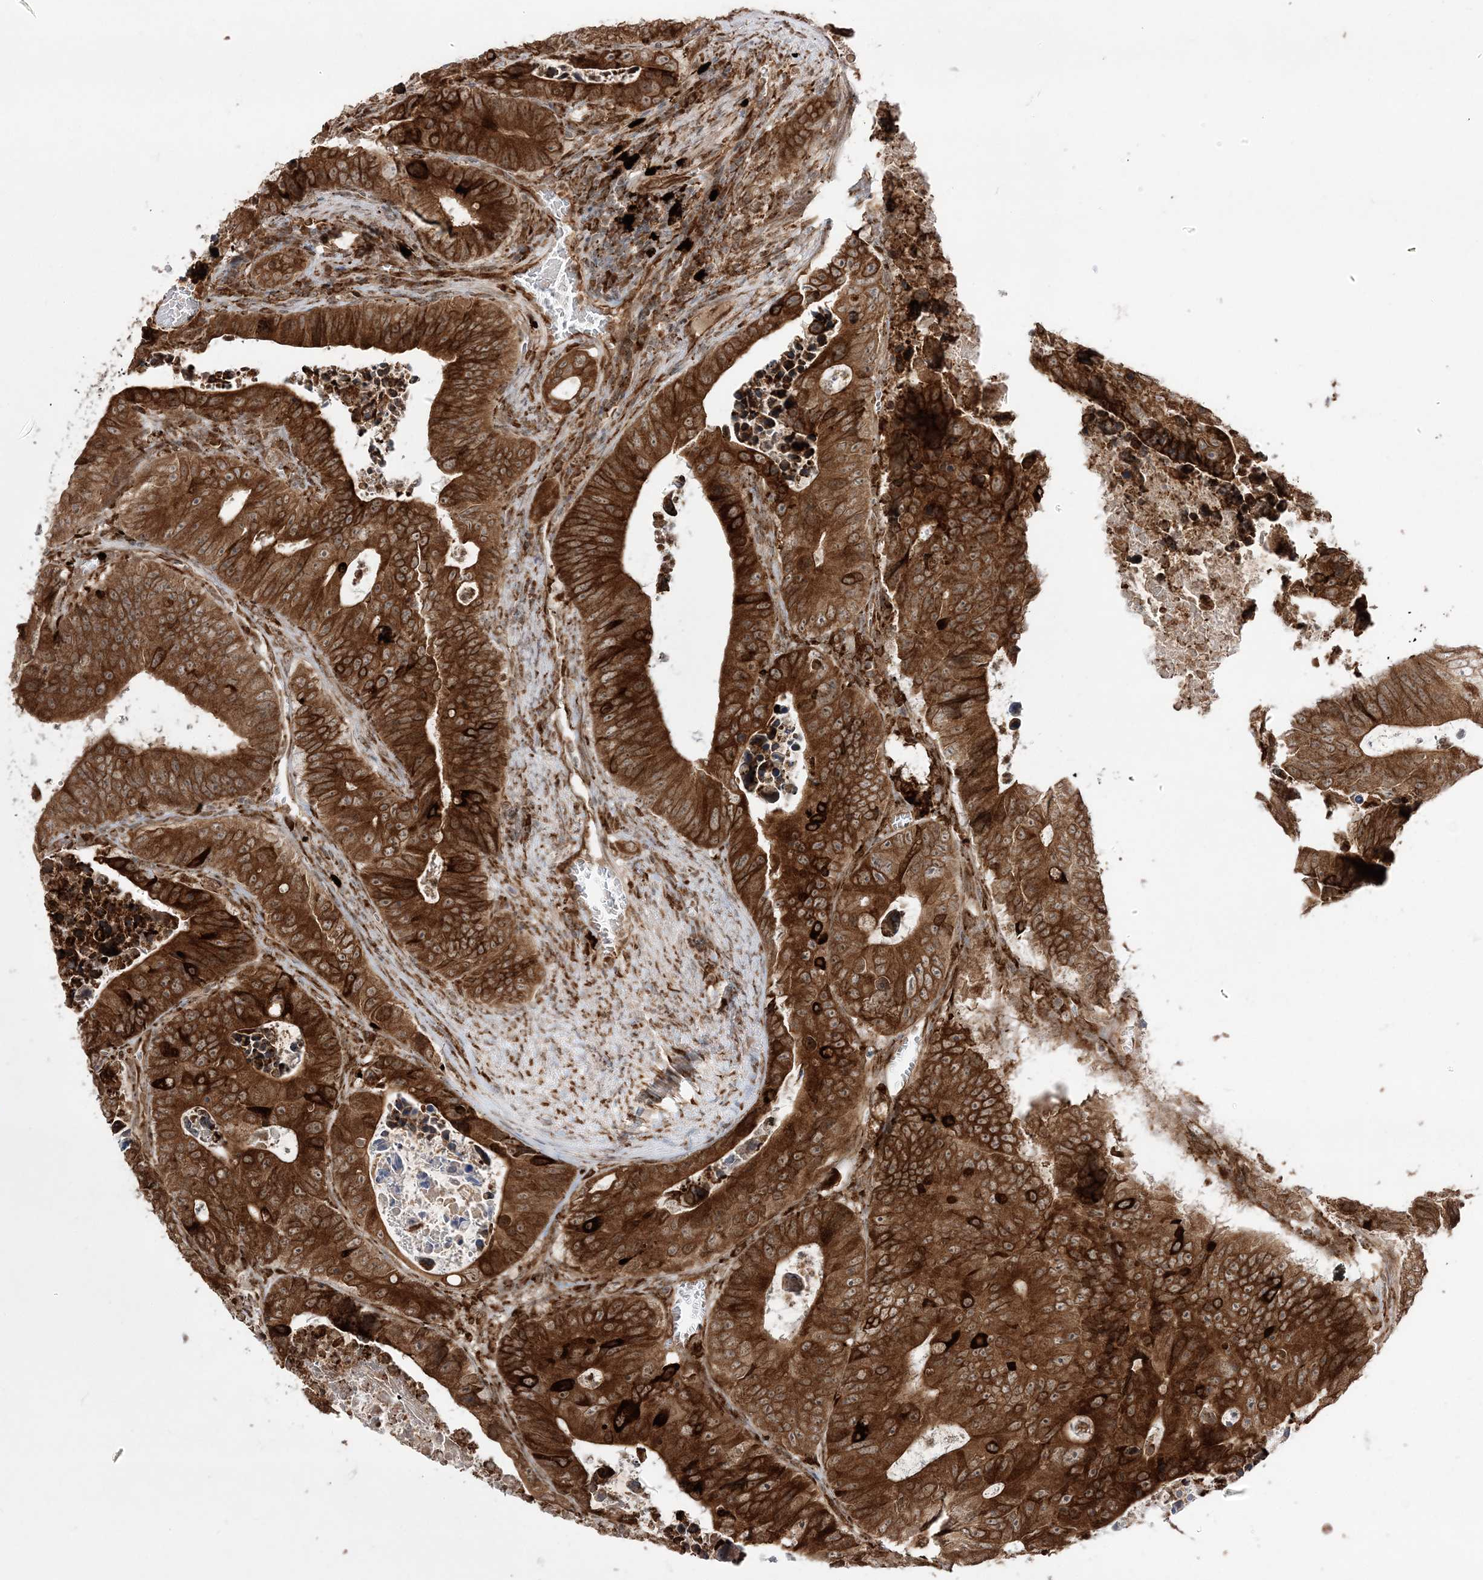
{"staining": {"intensity": "strong", "quantity": ">75%", "location": "cytoplasmic/membranous,nuclear"}, "tissue": "colorectal cancer", "cell_type": "Tumor cells", "image_type": "cancer", "snomed": [{"axis": "morphology", "description": "Adenocarcinoma, NOS"}, {"axis": "topography", "description": "Colon"}], "caption": "This photomicrograph shows immunohistochemistry staining of human colorectal cancer (adenocarcinoma), with high strong cytoplasmic/membranous and nuclear positivity in about >75% of tumor cells.", "gene": "EPC2", "patient": {"sex": "male", "age": 87}}